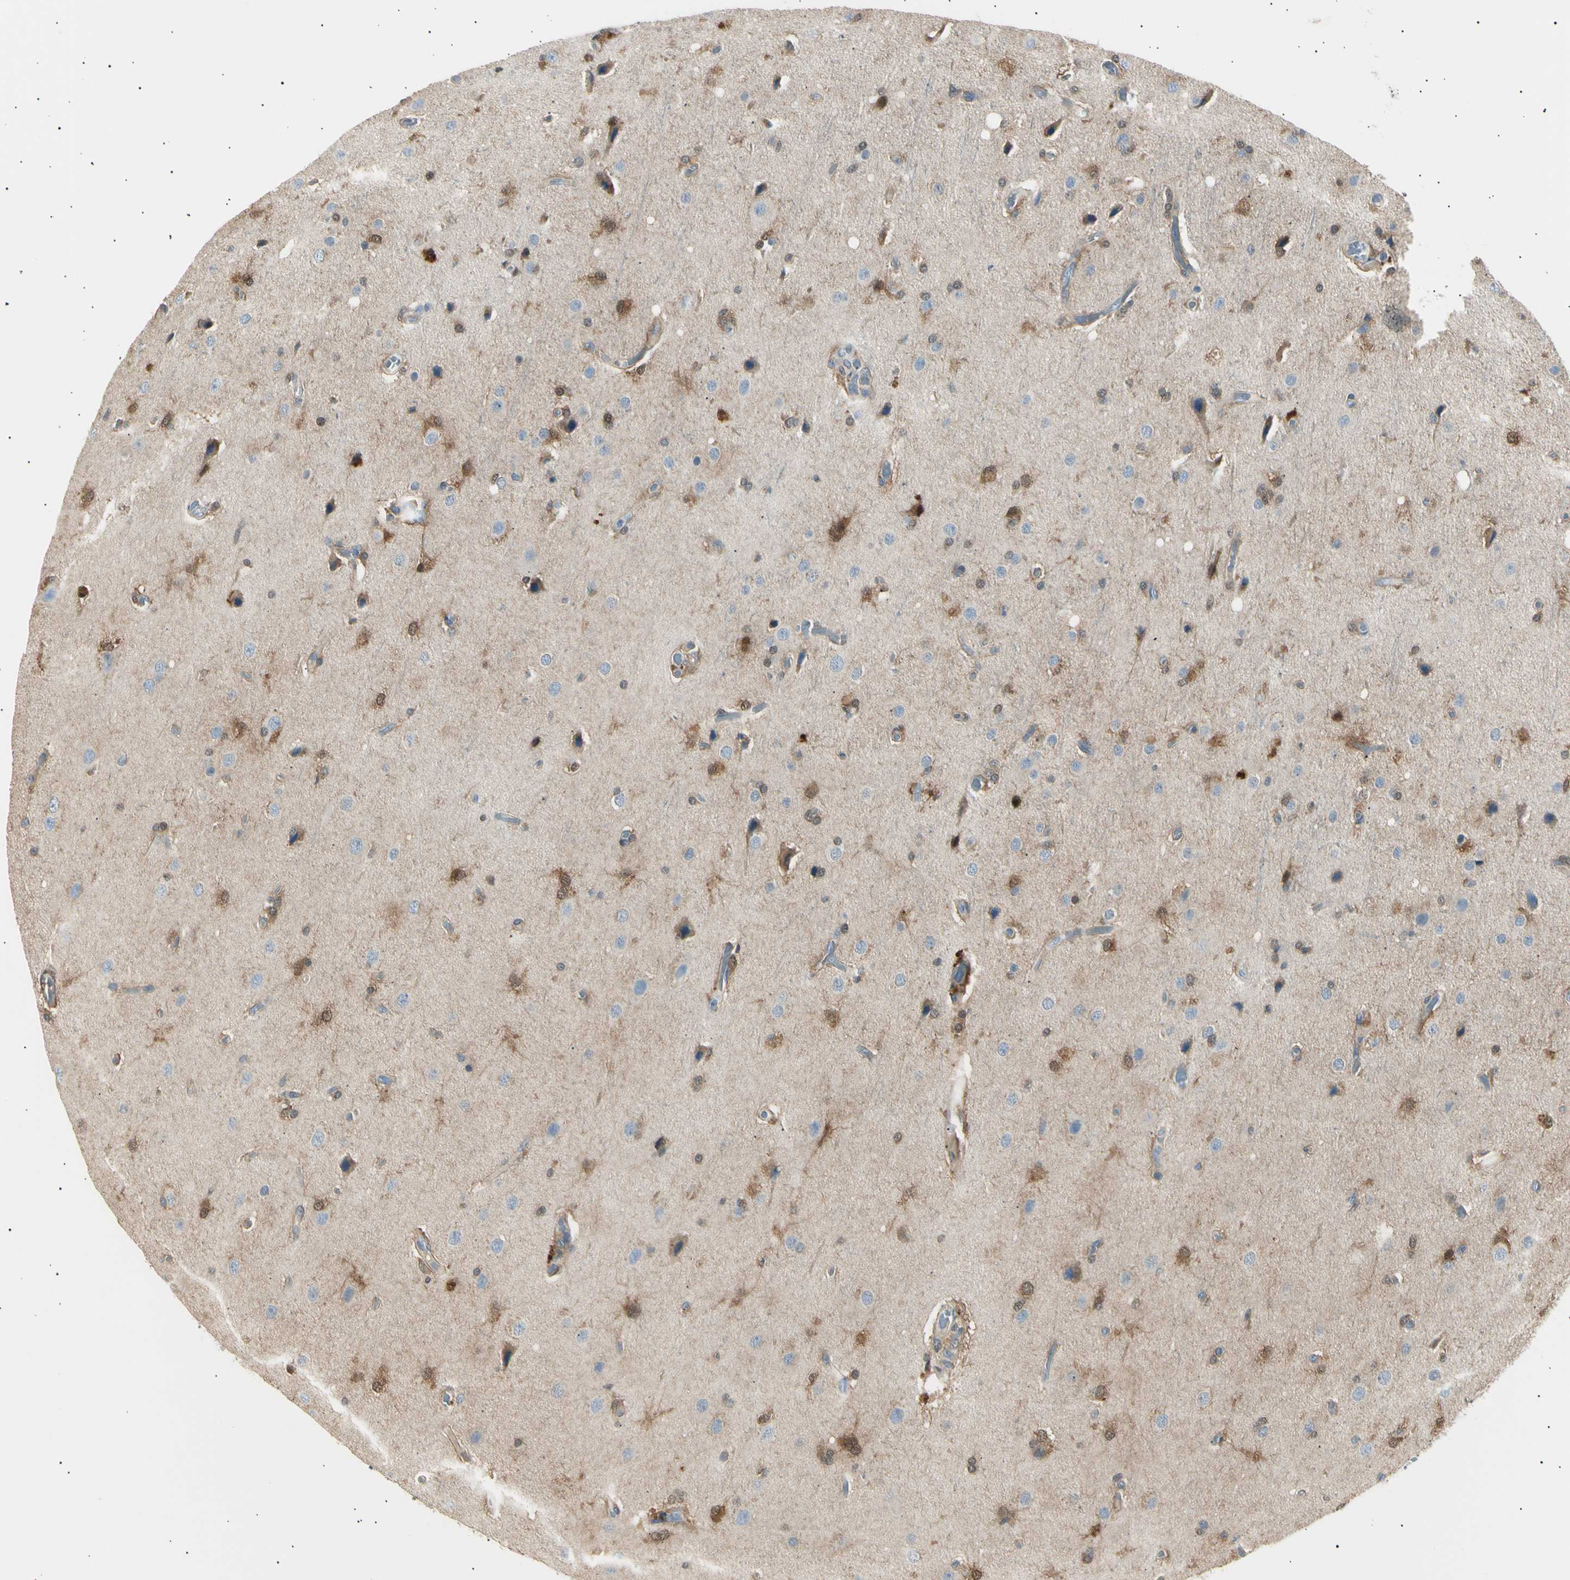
{"staining": {"intensity": "moderate", "quantity": "<25%", "location": "cytoplasmic/membranous,nuclear"}, "tissue": "glioma", "cell_type": "Tumor cells", "image_type": "cancer", "snomed": [{"axis": "morphology", "description": "Normal tissue, NOS"}, {"axis": "morphology", "description": "Glioma, malignant, High grade"}, {"axis": "topography", "description": "Cerebral cortex"}], "caption": "Immunohistochemistry (IHC) image of glioma stained for a protein (brown), which reveals low levels of moderate cytoplasmic/membranous and nuclear staining in about <25% of tumor cells.", "gene": "LHPP", "patient": {"sex": "male", "age": 77}}